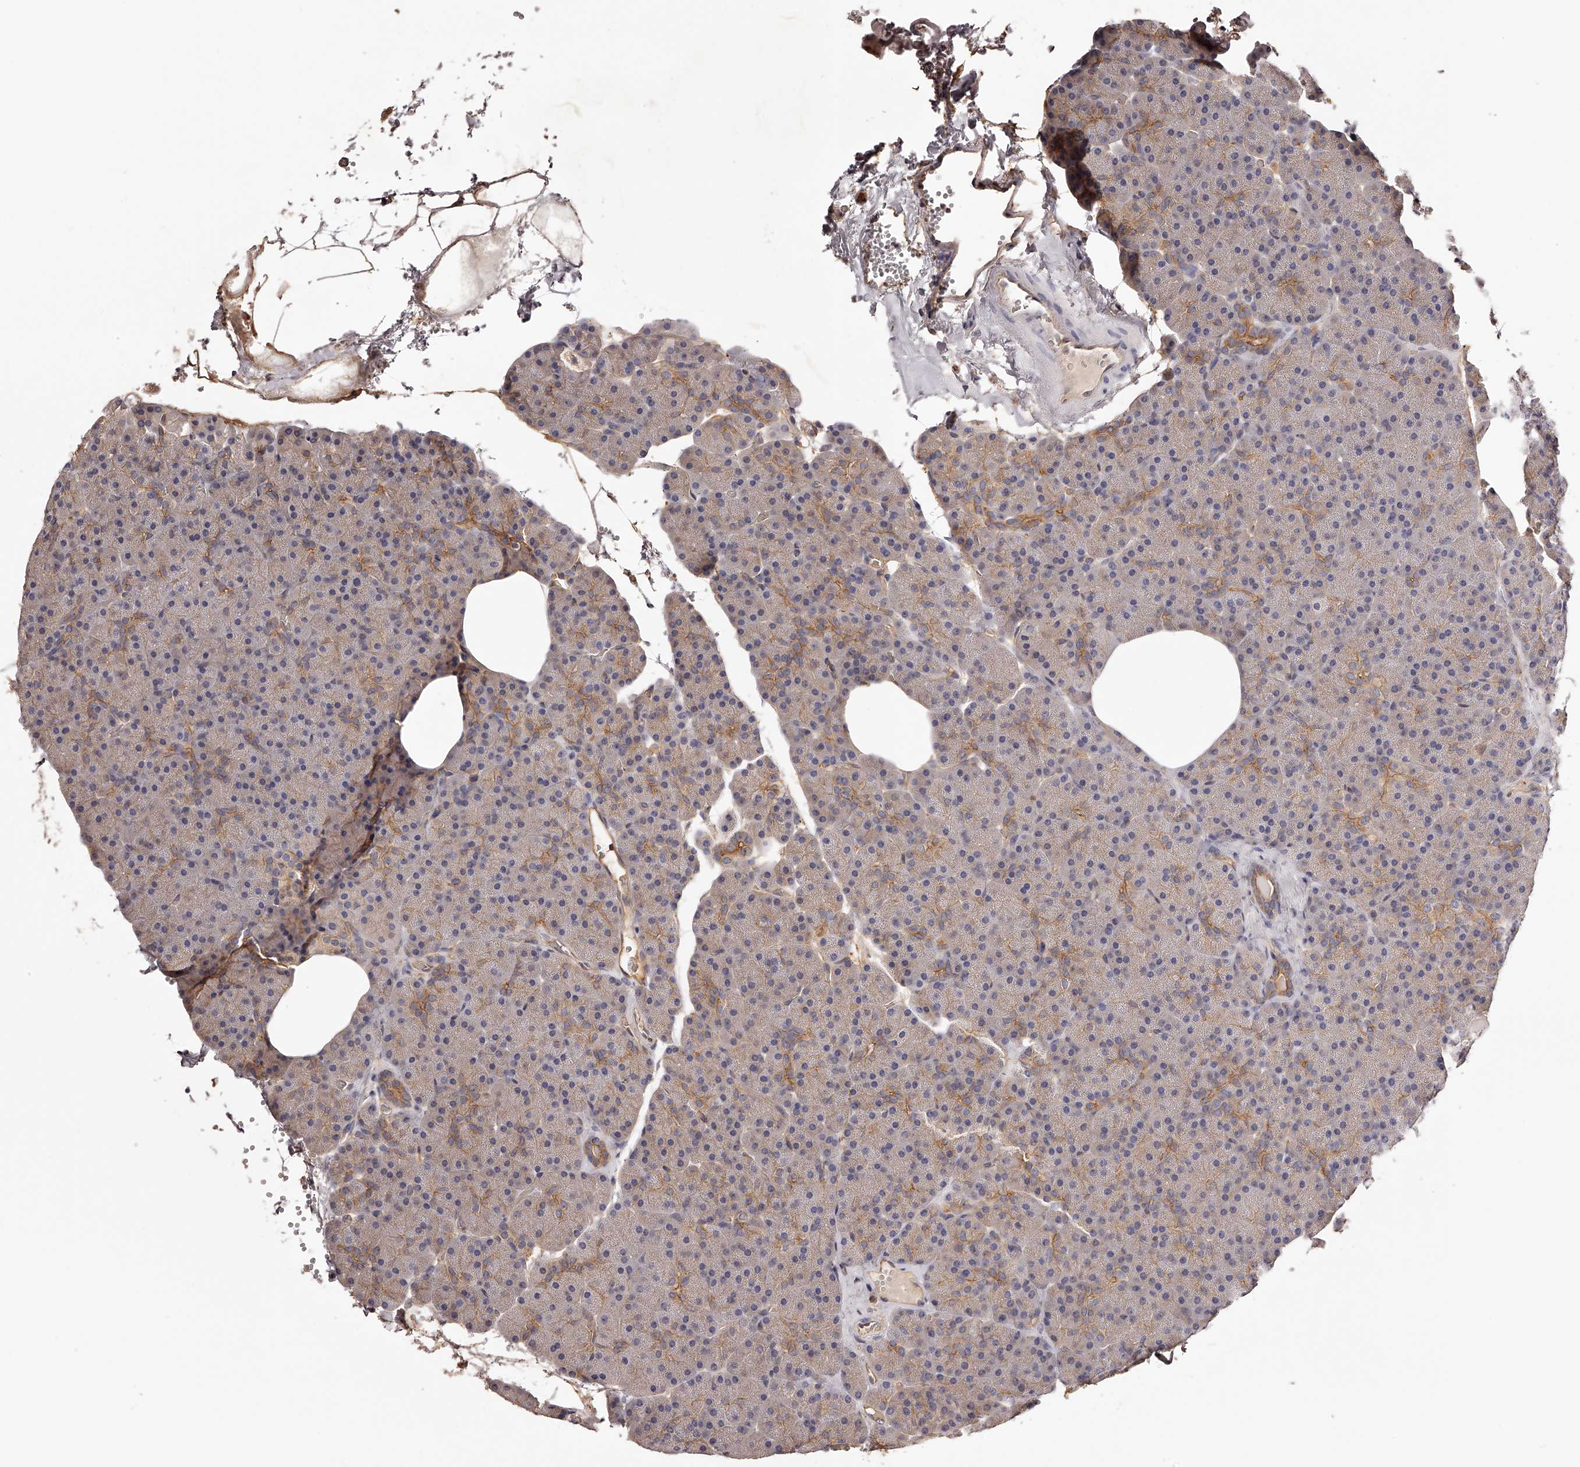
{"staining": {"intensity": "moderate", "quantity": "25%-75%", "location": "cytoplasmic/membranous"}, "tissue": "pancreas", "cell_type": "Exocrine glandular cells", "image_type": "normal", "snomed": [{"axis": "morphology", "description": "Normal tissue, NOS"}, {"axis": "morphology", "description": "Carcinoid, malignant, NOS"}, {"axis": "topography", "description": "Pancreas"}], "caption": "Immunohistochemical staining of benign human pancreas exhibits moderate cytoplasmic/membranous protein expression in approximately 25%-75% of exocrine glandular cells. (DAB IHC with brightfield microscopy, high magnification).", "gene": "LTV1", "patient": {"sex": "female", "age": 35}}